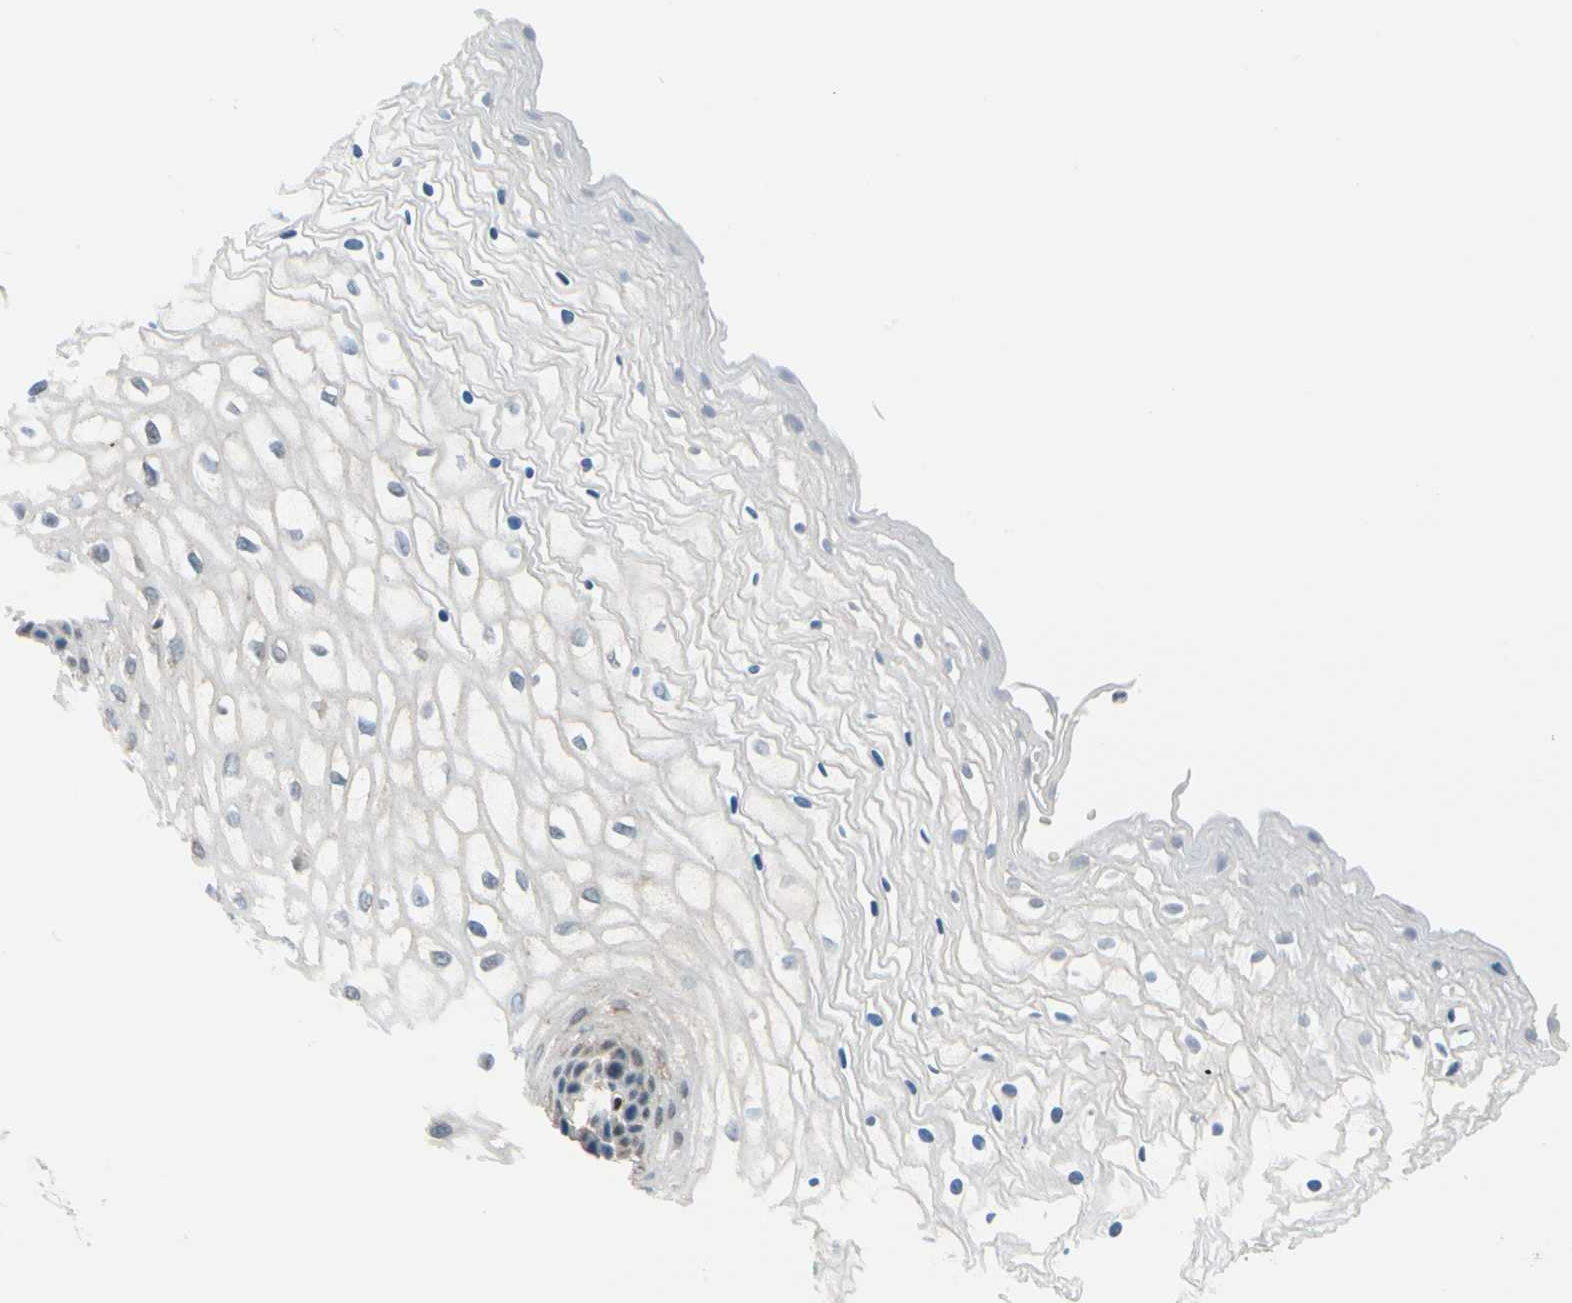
{"staining": {"intensity": "weak", "quantity": "<25%", "location": "cytoplasmic/membranous,nuclear"}, "tissue": "vagina", "cell_type": "Squamous epithelial cells", "image_type": "normal", "snomed": [{"axis": "morphology", "description": "Normal tissue, NOS"}, {"axis": "topography", "description": "Vagina"}], "caption": "Immunohistochemistry (IHC) of normal human vagina displays no staining in squamous epithelial cells.", "gene": "MAPK9", "patient": {"sex": "female", "age": 34}}